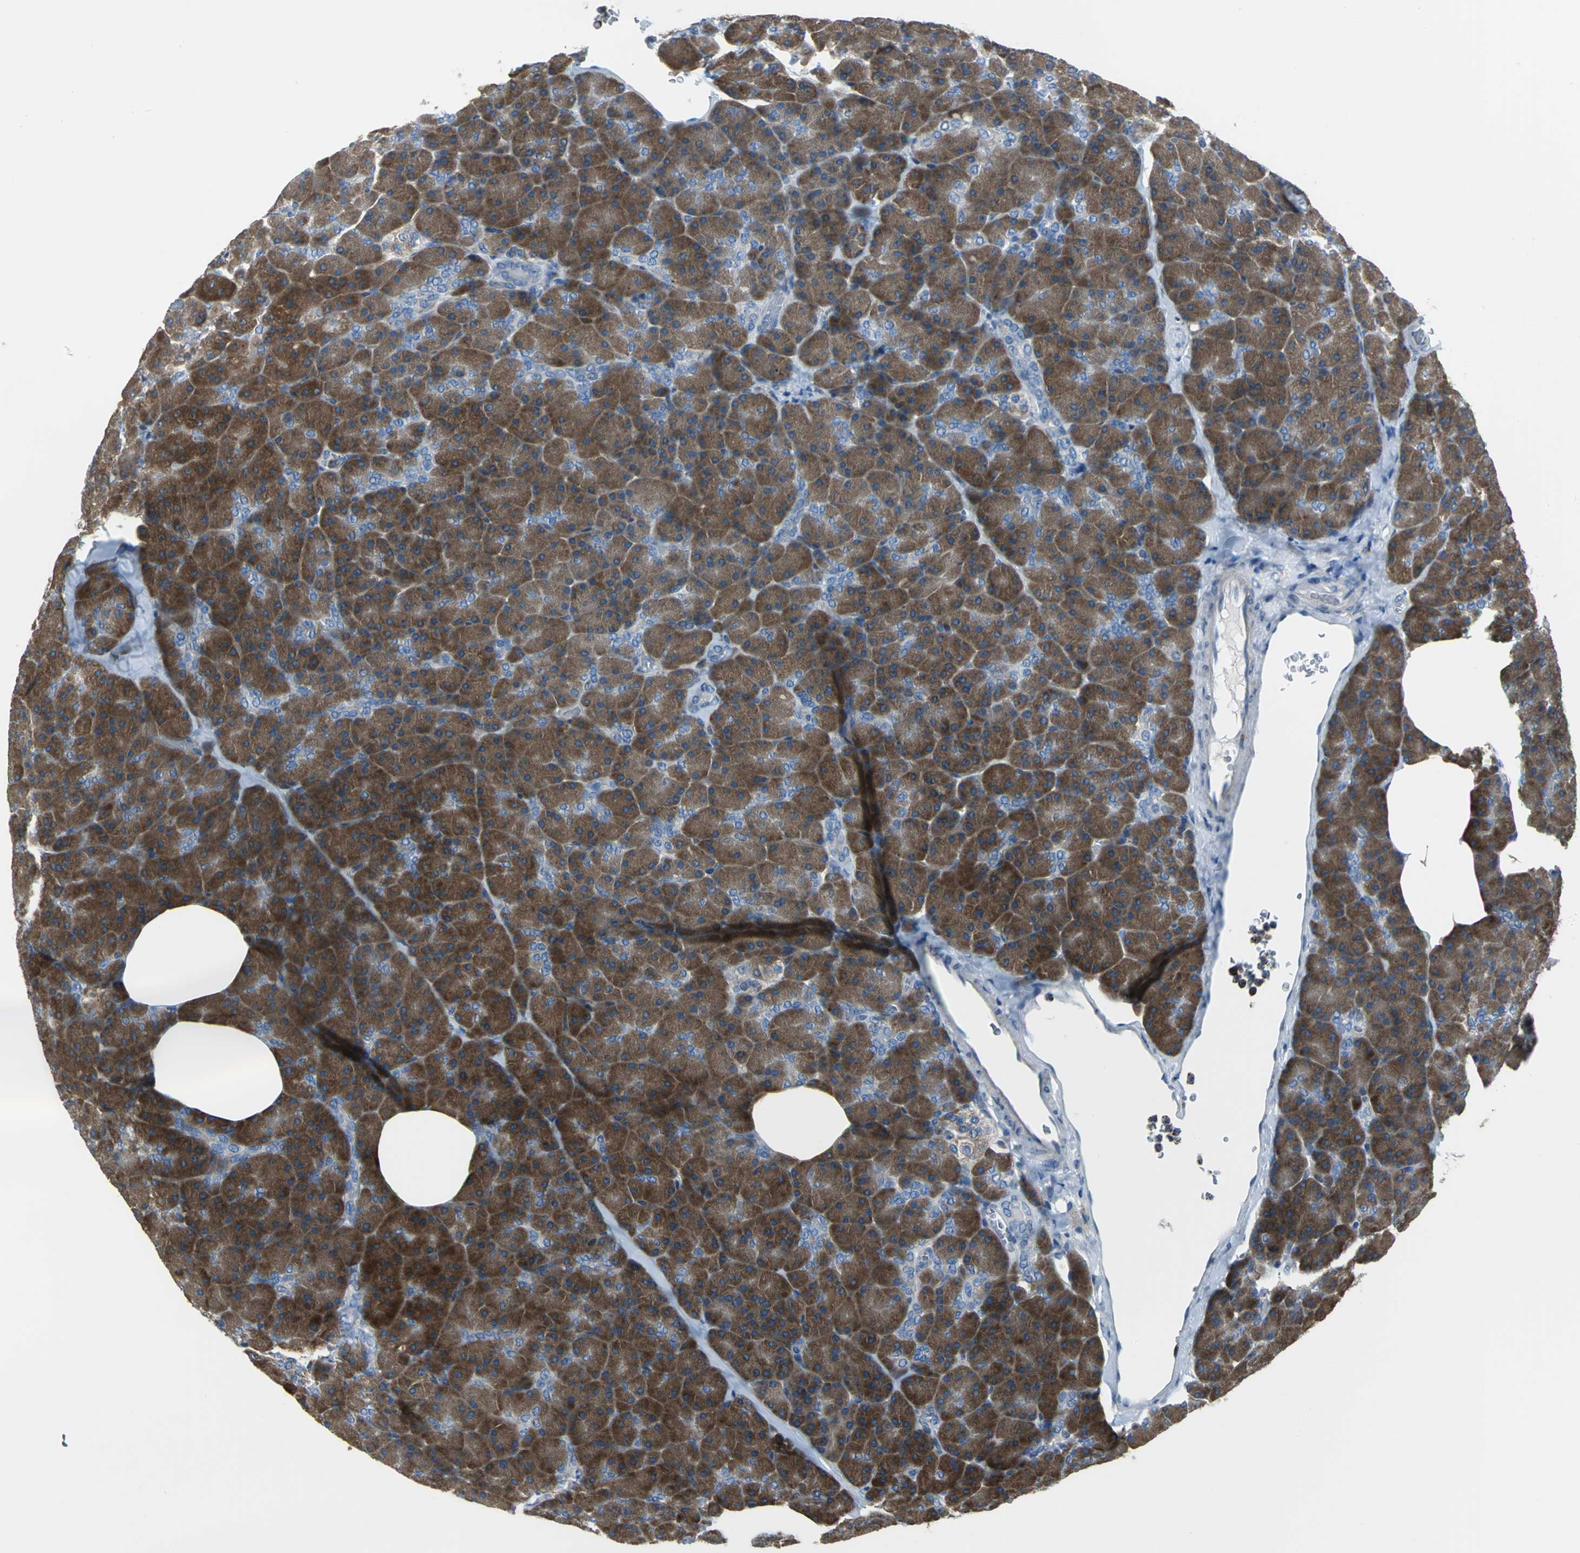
{"staining": {"intensity": "strong", "quantity": ">75%", "location": "cytoplasmic/membranous"}, "tissue": "pancreas", "cell_type": "Exocrine glandular cells", "image_type": "normal", "snomed": [{"axis": "morphology", "description": "Normal tissue, NOS"}, {"axis": "topography", "description": "Pancreas"}], "caption": "Pancreas stained with a brown dye demonstrates strong cytoplasmic/membranous positive expression in approximately >75% of exocrine glandular cells.", "gene": "EIF5A", "patient": {"sex": "female", "age": 35}}